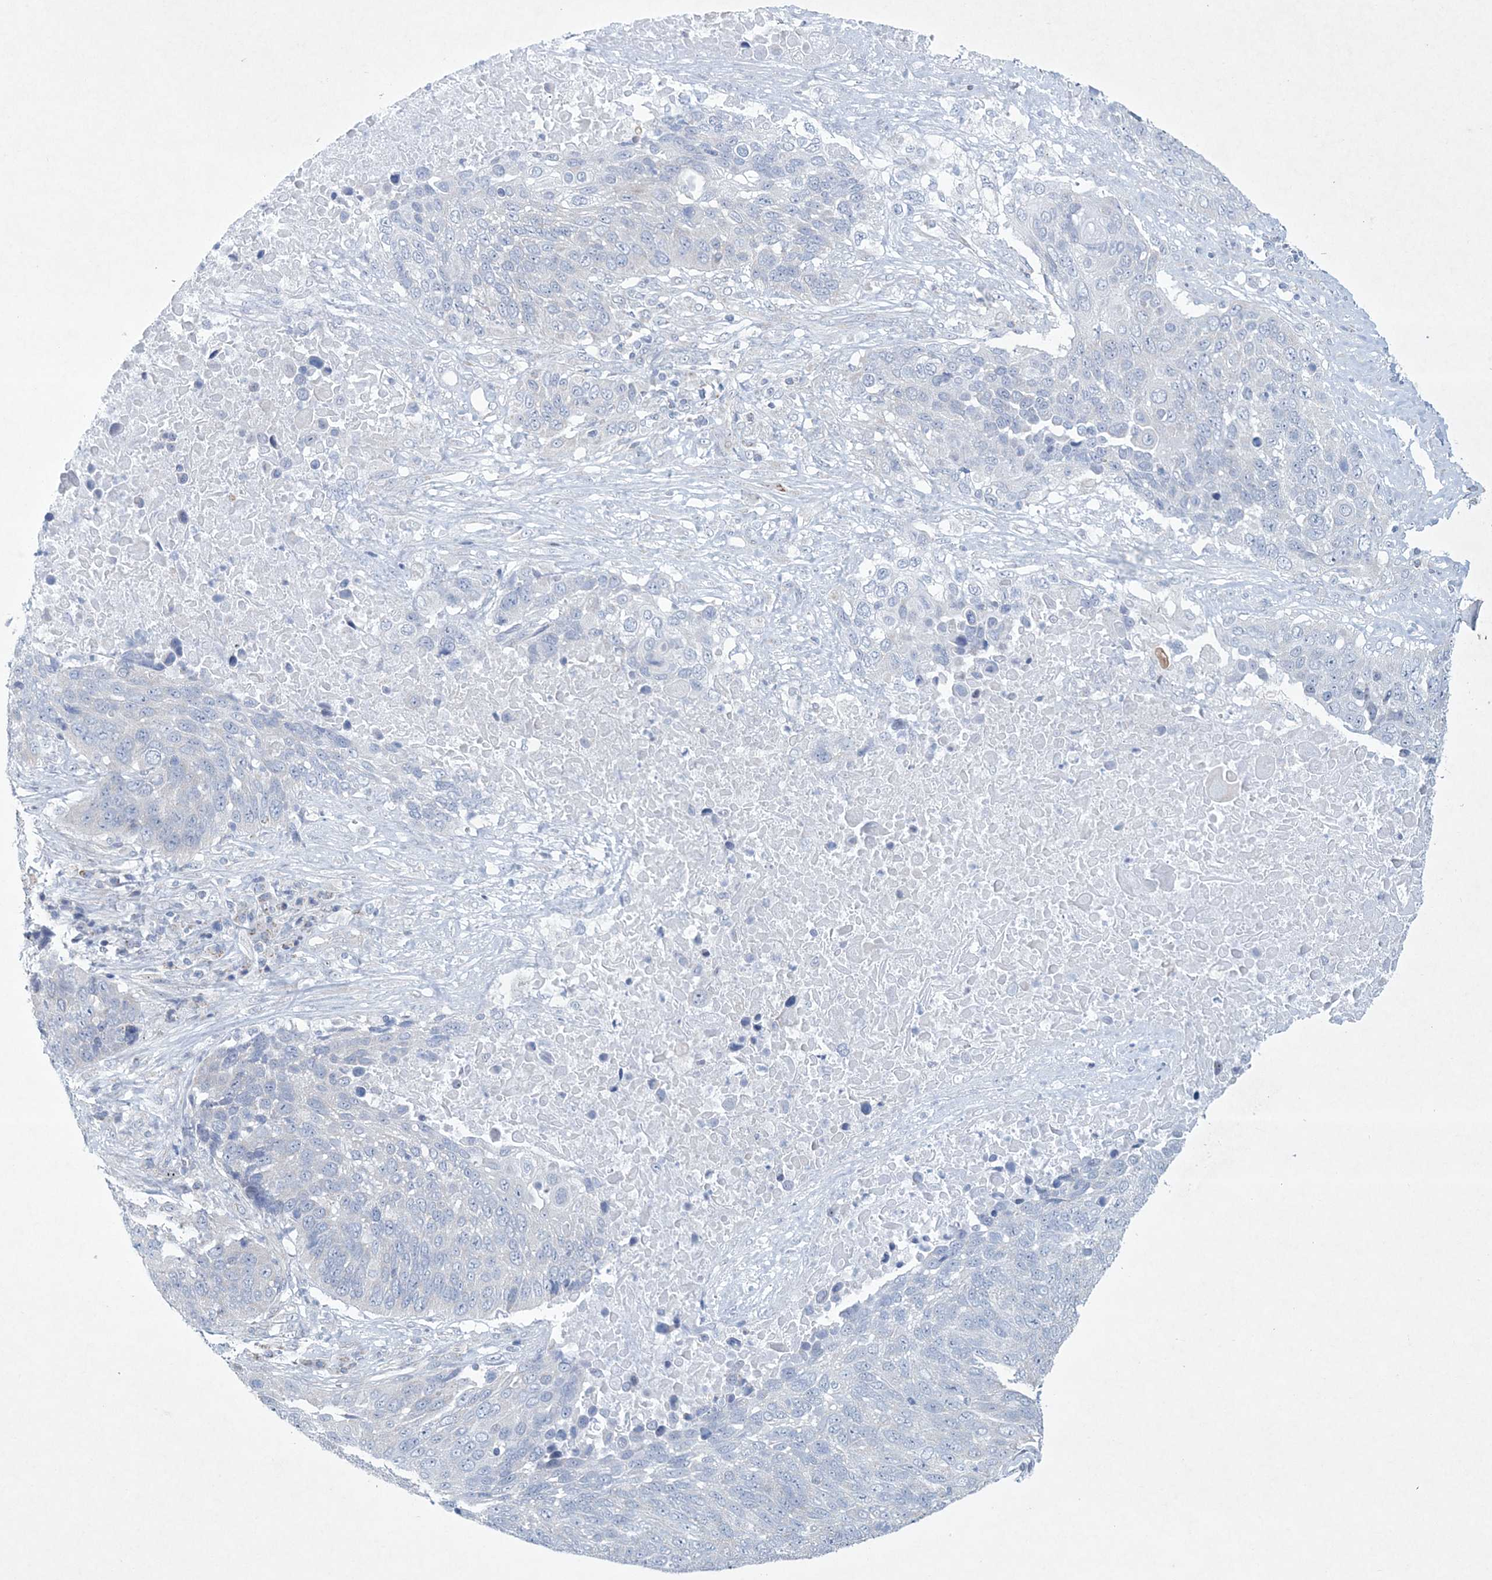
{"staining": {"intensity": "negative", "quantity": "none", "location": "none"}, "tissue": "lung cancer", "cell_type": "Tumor cells", "image_type": "cancer", "snomed": [{"axis": "morphology", "description": "Squamous cell carcinoma, NOS"}, {"axis": "topography", "description": "Lung"}], "caption": "There is no significant staining in tumor cells of lung squamous cell carcinoma. The staining was performed using DAB (3,3'-diaminobenzidine) to visualize the protein expression in brown, while the nuclei were stained in blue with hematoxylin (Magnification: 20x).", "gene": "CES4A", "patient": {"sex": "male", "age": 66}}